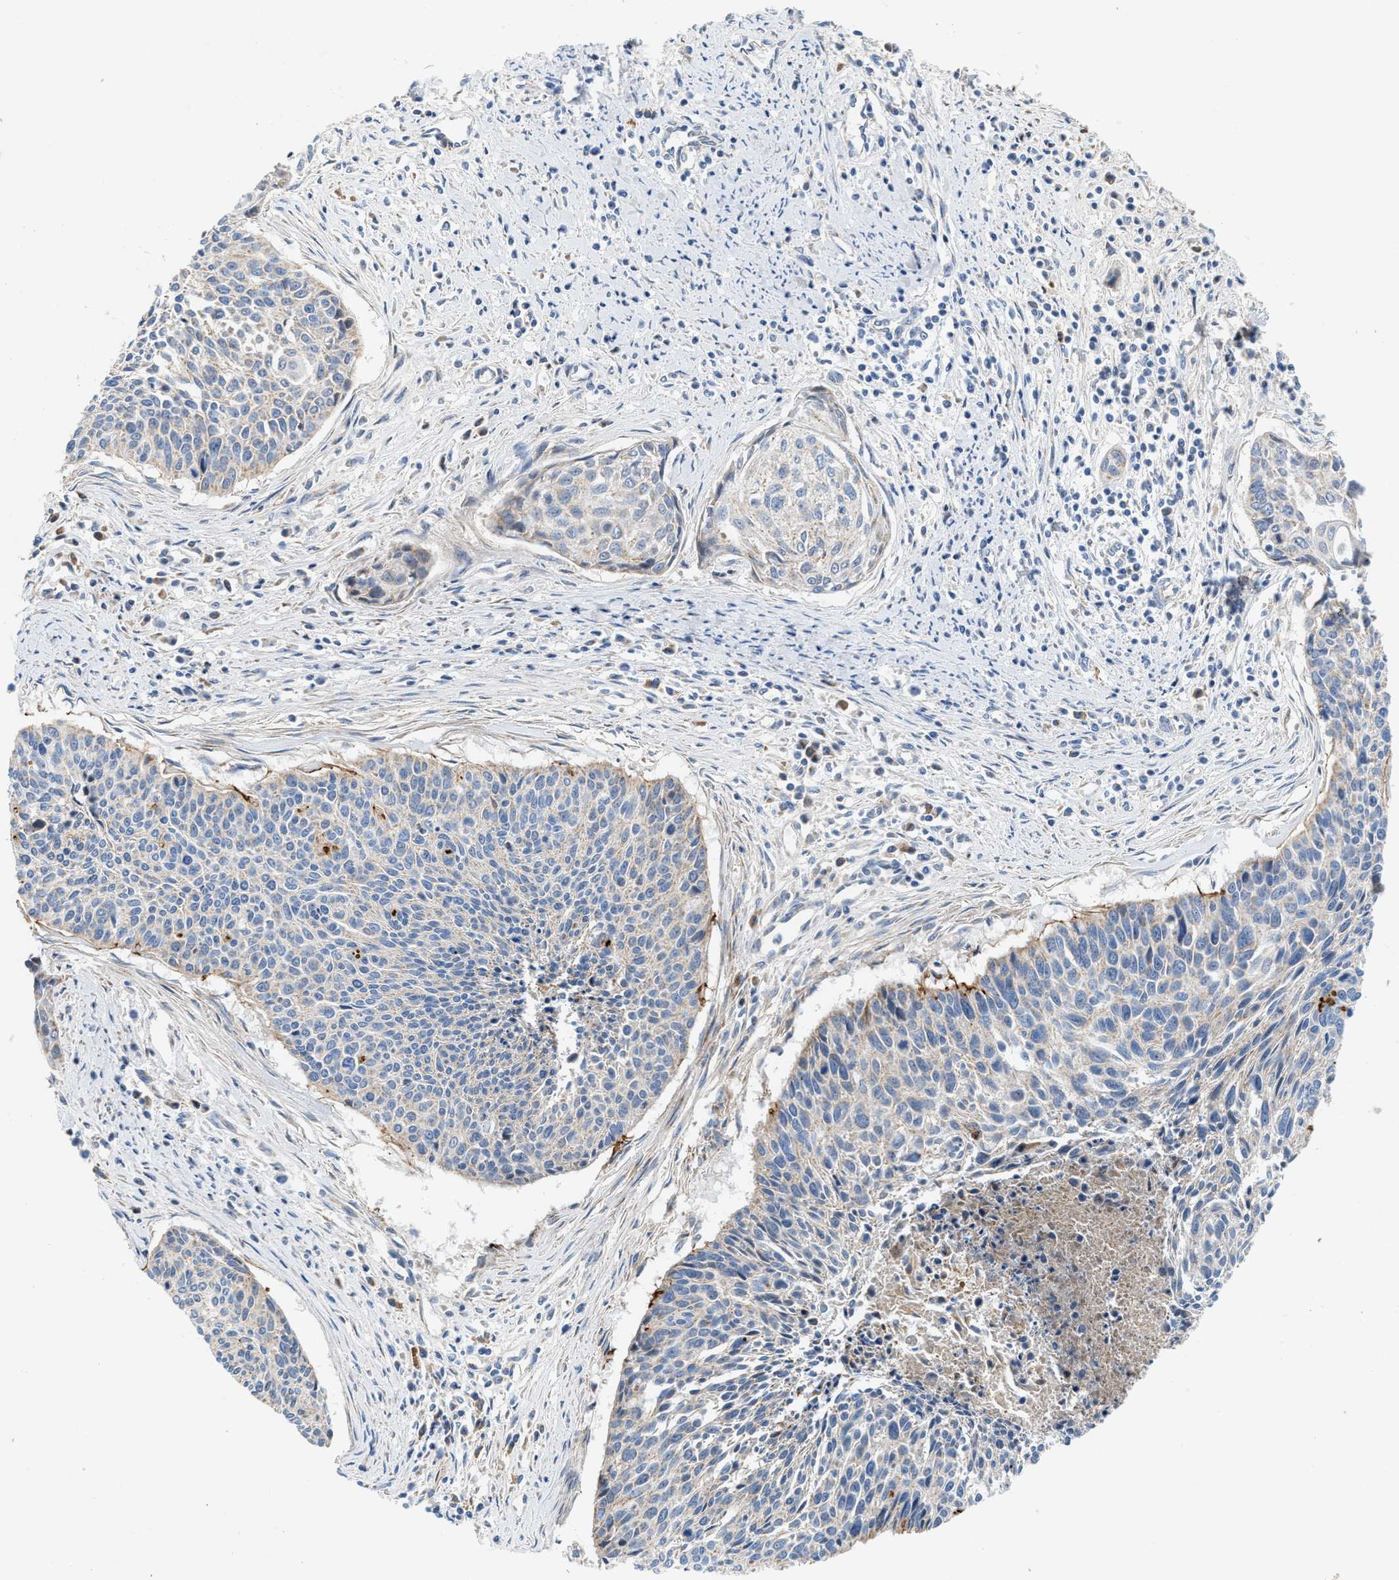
{"staining": {"intensity": "negative", "quantity": "none", "location": "none"}, "tissue": "cervical cancer", "cell_type": "Tumor cells", "image_type": "cancer", "snomed": [{"axis": "morphology", "description": "Squamous cell carcinoma, NOS"}, {"axis": "topography", "description": "Cervix"}], "caption": "An immunohistochemistry photomicrograph of cervical squamous cell carcinoma is shown. There is no staining in tumor cells of cervical squamous cell carcinoma. (Brightfield microscopy of DAB (3,3'-diaminobenzidine) immunohistochemistry (IHC) at high magnification).", "gene": "PMPCA", "patient": {"sex": "female", "age": 55}}